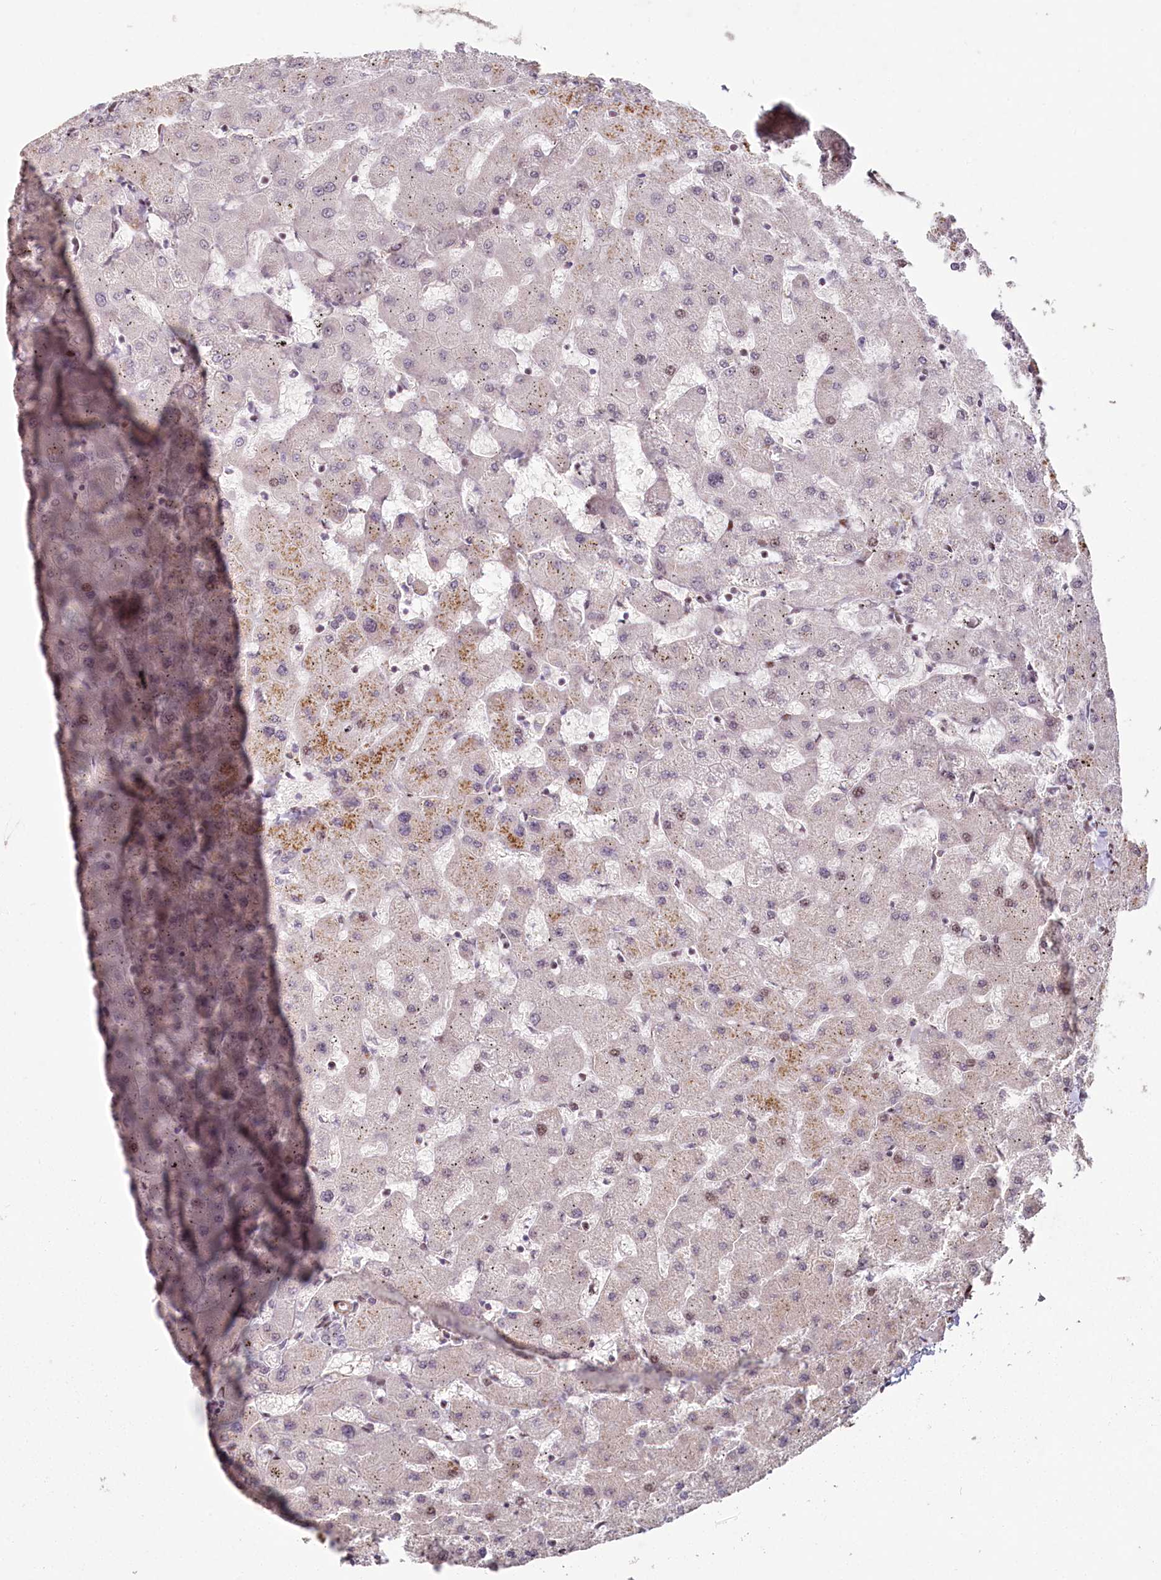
{"staining": {"intensity": "weak", "quantity": "25%-75%", "location": "nuclear"}, "tissue": "liver", "cell_type": "Cholangiocytes", "image_type": "normal", "snomed": [{"axis": "morphology", "description": "Normal tissue, NOS"}, {"axis": "topography", "description": "Liver"}], "caption": "Cholangiocytes show low levels of weak nuclear expression in approximately 25%-75% of cells in benign liver. The protein is shown in brown color, while the nuclei are stained blue.", "gene": "FAM204A", "patient": {"sex": "female", "age": 63}}